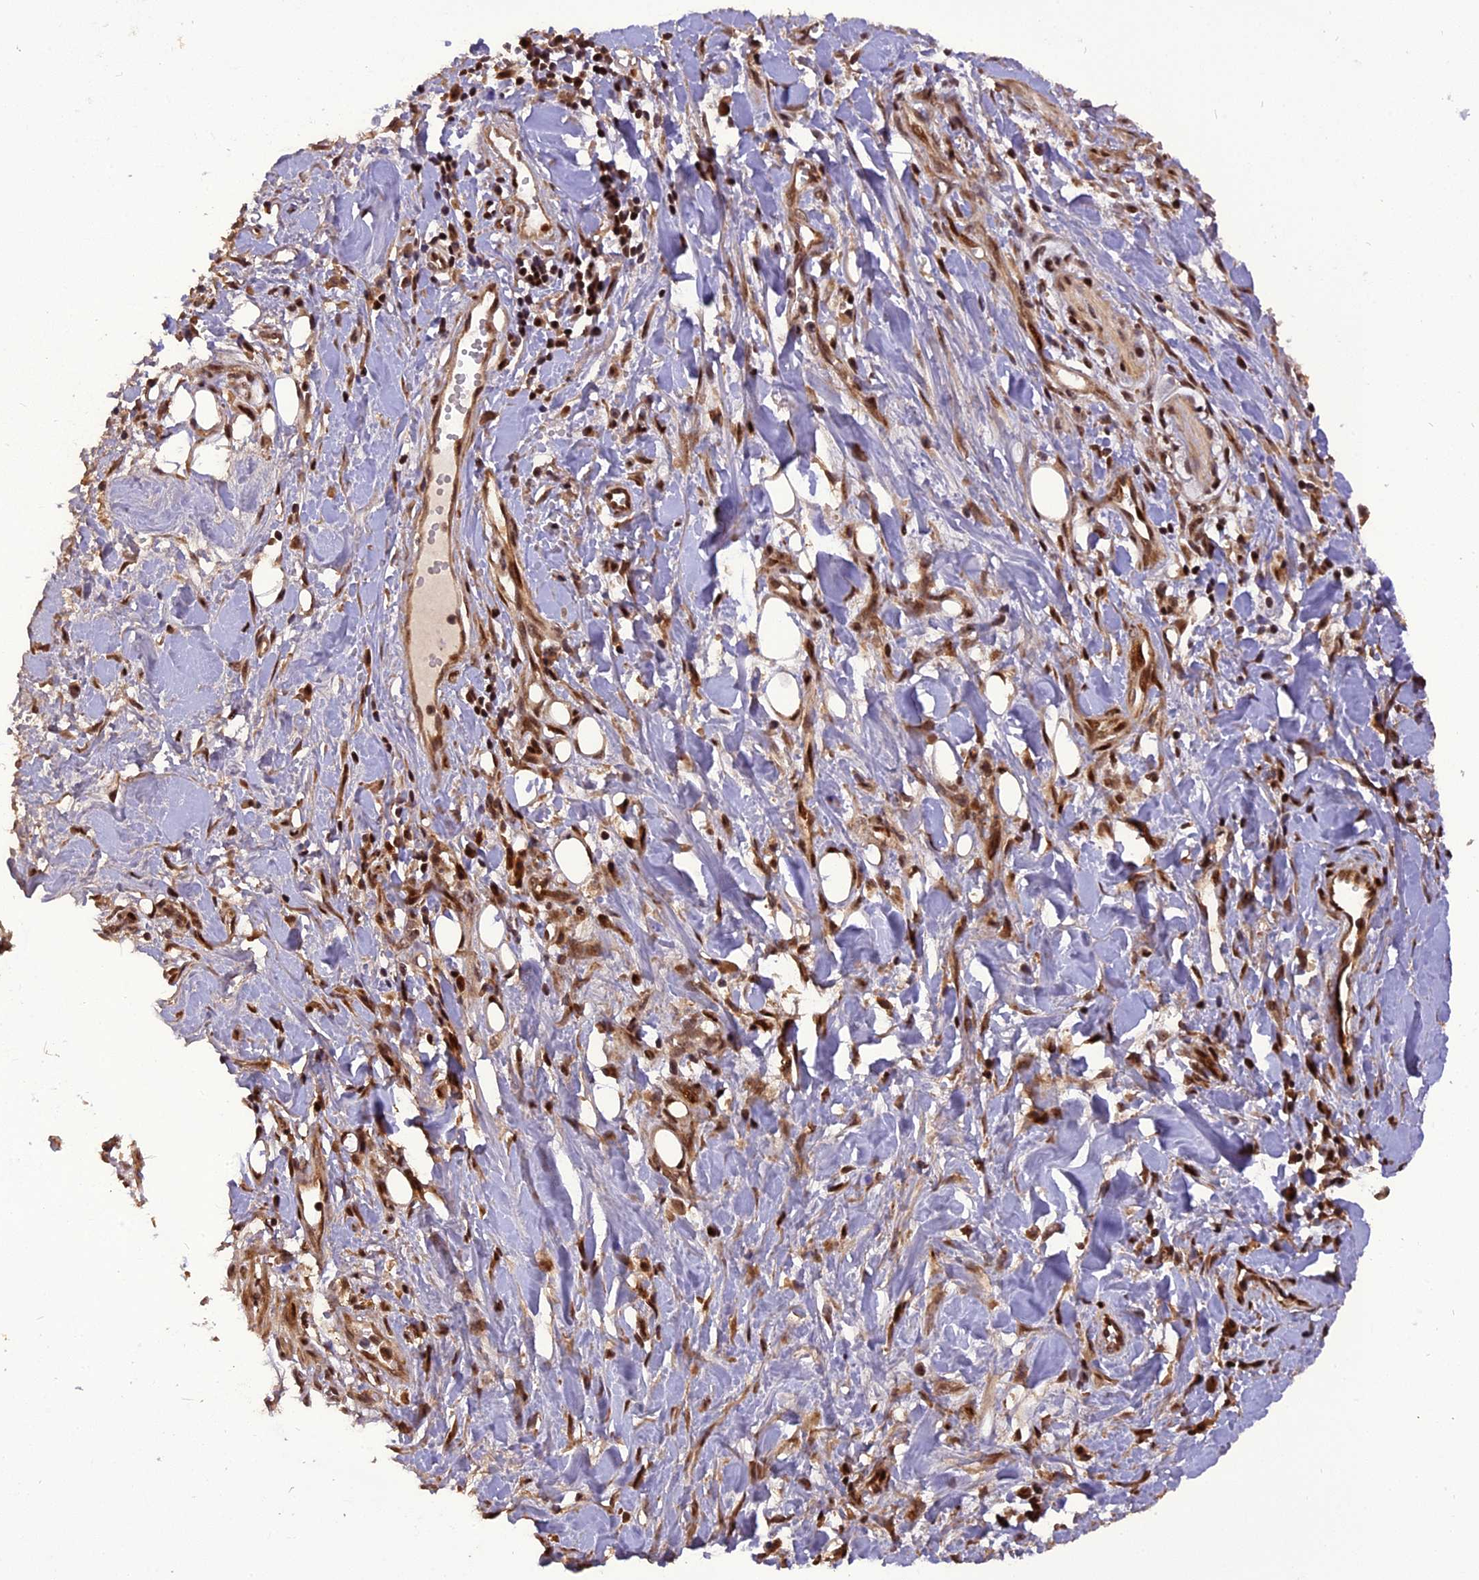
{"staining": {"intensity": "moderate", "quantity": ">75%", "location": "cytoplasmic/membranous,nuclear"}, "tissue": "stomach cancer", "cell_type": "Tumor cells", "image_type": "cancer", "snomed": [{"axis": "morphology", "description": "Adenocarcinoma, NOS"}, {"axis": "topography", "description": "Stomach, upper"}], "caption": "High-magnification brightfield microscopy of adenocarcinoma (stomach) stained with DAB (brown) and counterstained with hematoxylin (blue). tumor cells exhibit moderate cytoplasmic/membranous and nuclear positivity is seen in about>75% of cells.", "gene": "MICALL1", "patient": {"sex": "male", "age": 62}}